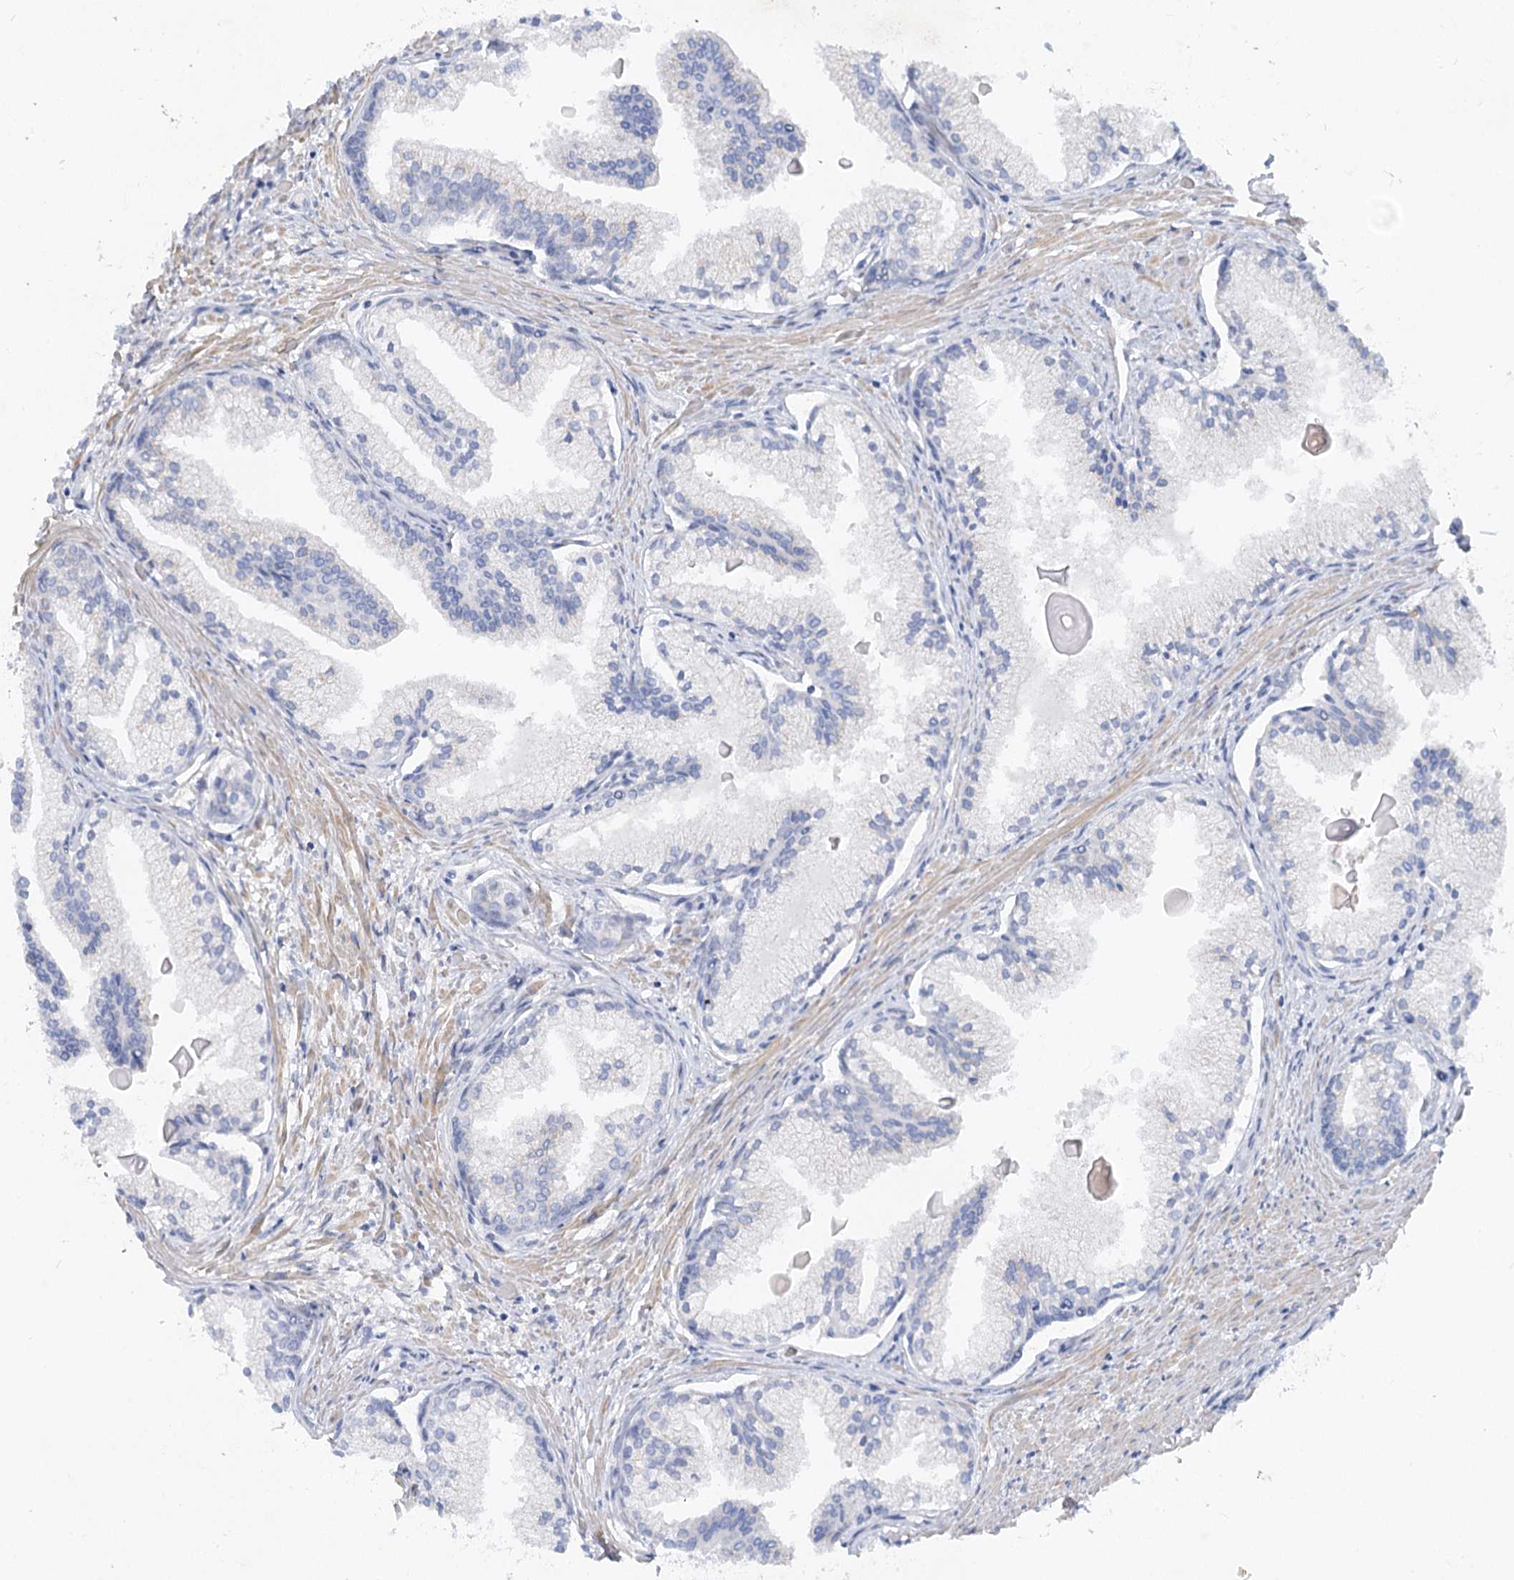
{"staining": {"intensity": "negative", "quantity": "none", "location": "none"}, "tissue": "prostate cancer", "cell_type": "Tumor cells", "image_type": "cancer", "snomed": [{"axis": "morphology", "description": "Adenocarcinoma, High grade"}, {"axis": "topography", "description": "Prostate"}], "caption": "There is no significant expression in tumor cells of prostate cancer.", "gene": "FGF19", "patient": {"sex": "male", "age": 68}}